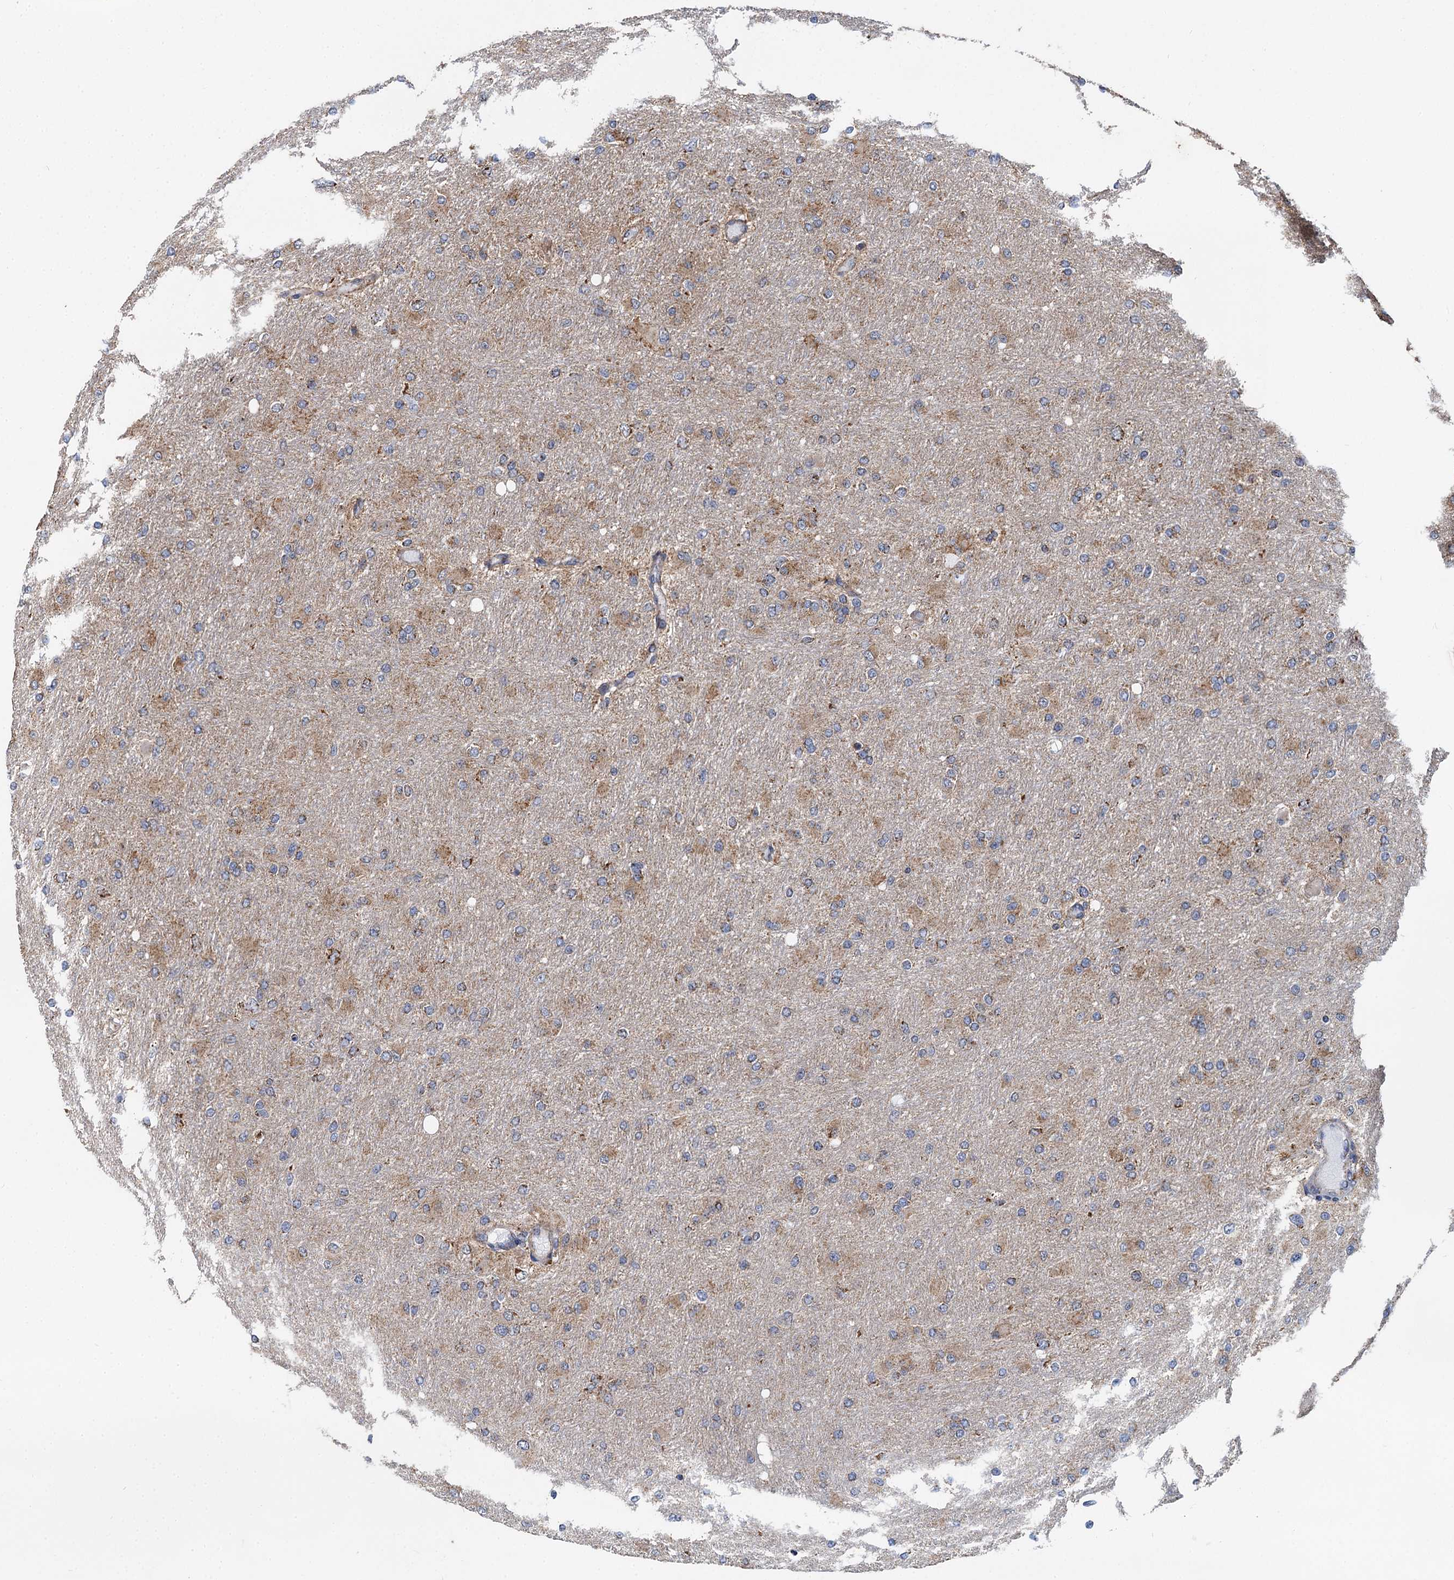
{"staining": {"intensity": "moderate", "quantity": ">75%", "location": "cytoplasmic/membranous"}, "tissue": "glioma", "cell_type": "Tumor cells", "image_type": "cancer", "snomed": [{"axis": "morphology", "description": "Glioma, malignant, High grade"}, {"axis": "topography", "description": "Cerebral cortex"}], "caption": "A medium amount of moderate cytoplasmic/membranous positivity is present in about >75% of tumor cells in glioma tissue.", "gene": "SPRYD3", "patient": {"sex": "female", "age": 36}}